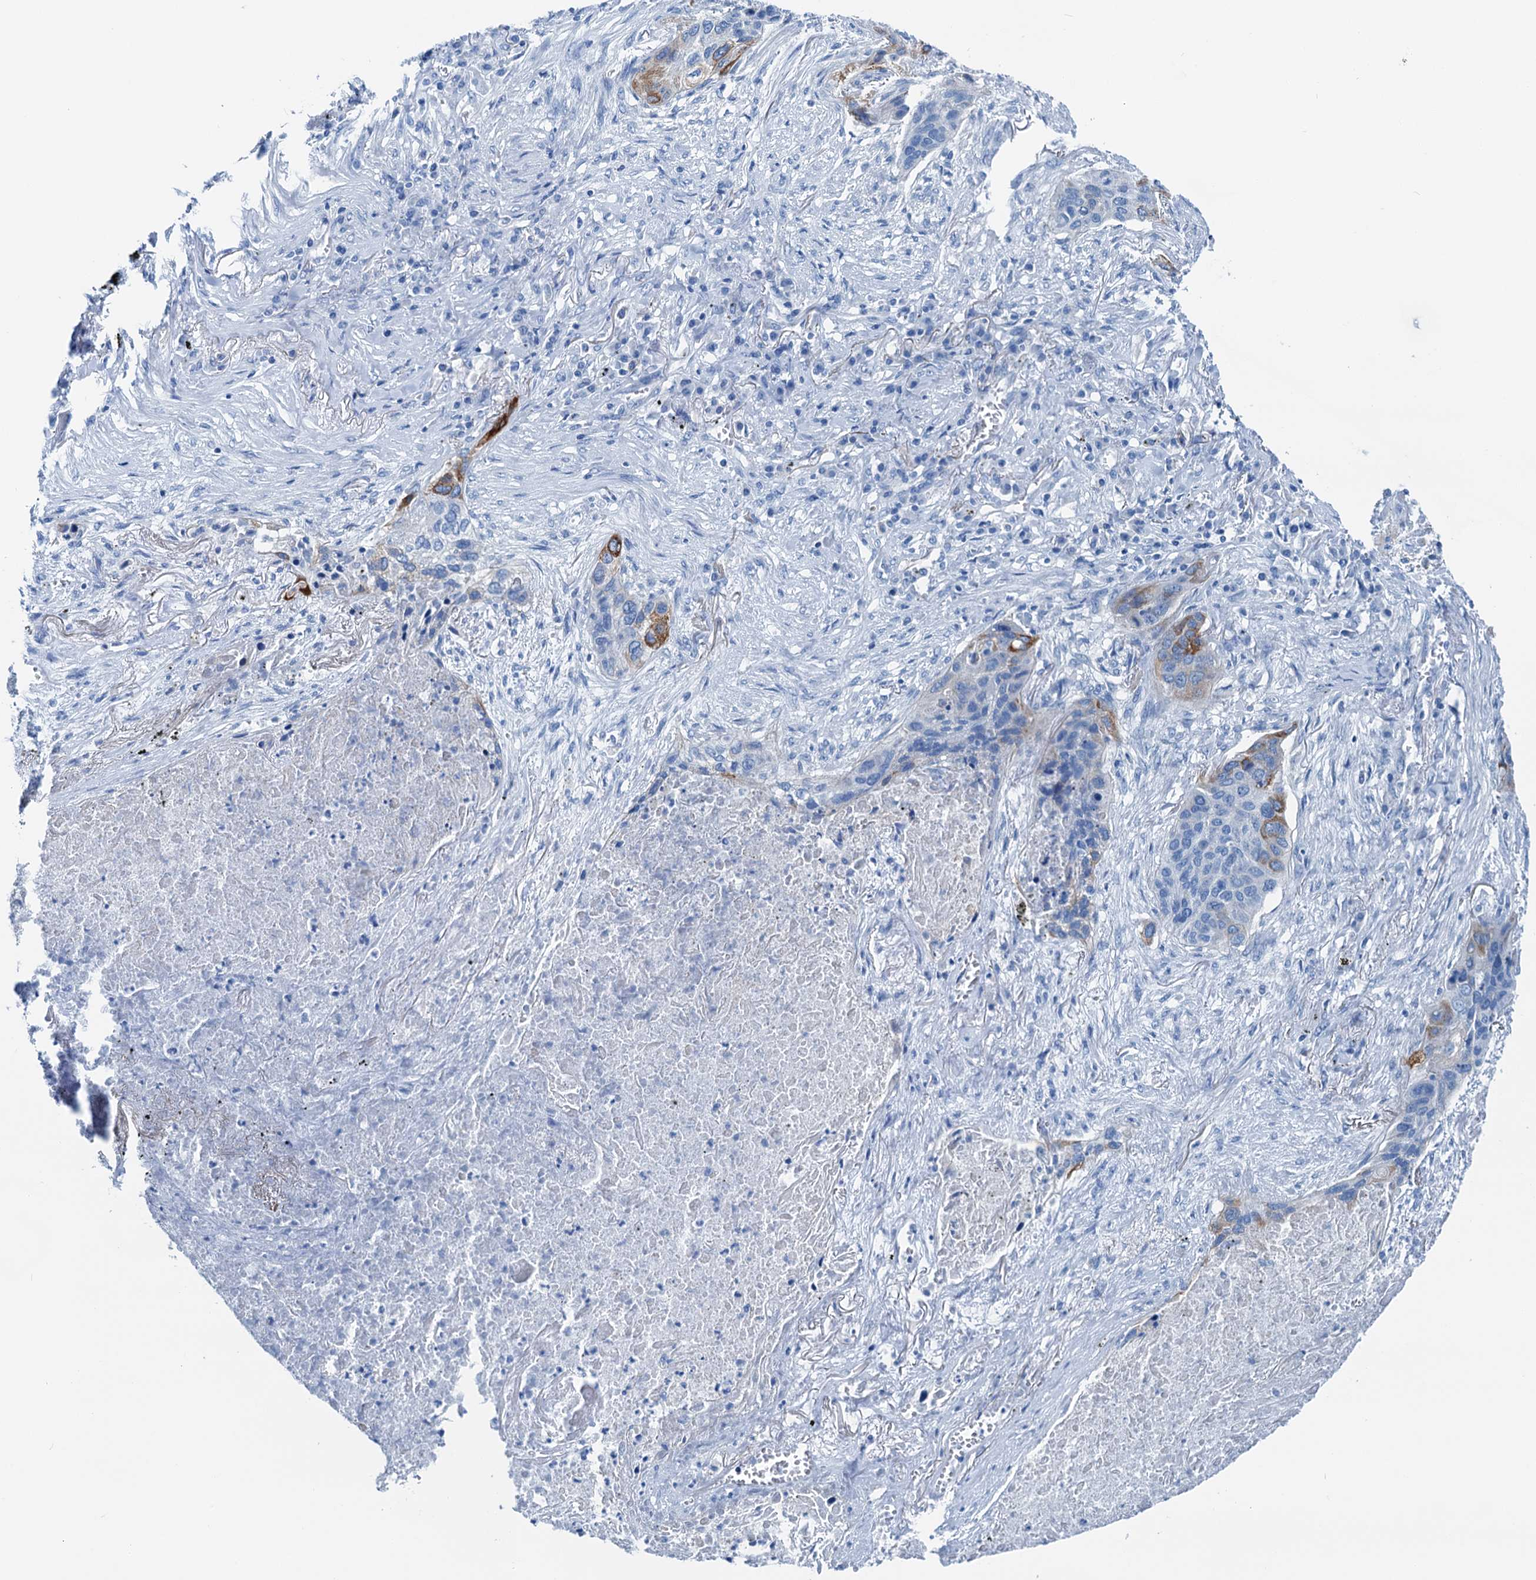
{"staining": {"intensity": "moderate", "quantity": "<25%", "location": "cytoplasmic/membranous"}, "tissue": "lung cancer", "cell_type": "Tumor cells", "image_type": "cancer", "snomed": [{"axis": "morphology", "description": "Squamous cell carcinoma, NOS"}, {"axis": "topography", "description": "Lung"}], "caption": "Immunohistochemical staining of lung cancer (squamous cell carcinoma) exhibits low levels of moderate cytoplasmic/membranous staining in about <25% of tumor cells. The staining is performed using DAB brown chromogen to label protein expression. The nuclei are counter-stained blue using hematoxylin.", "gene": "KNDC1", "patient": {"sex": "female", "age": 63}}